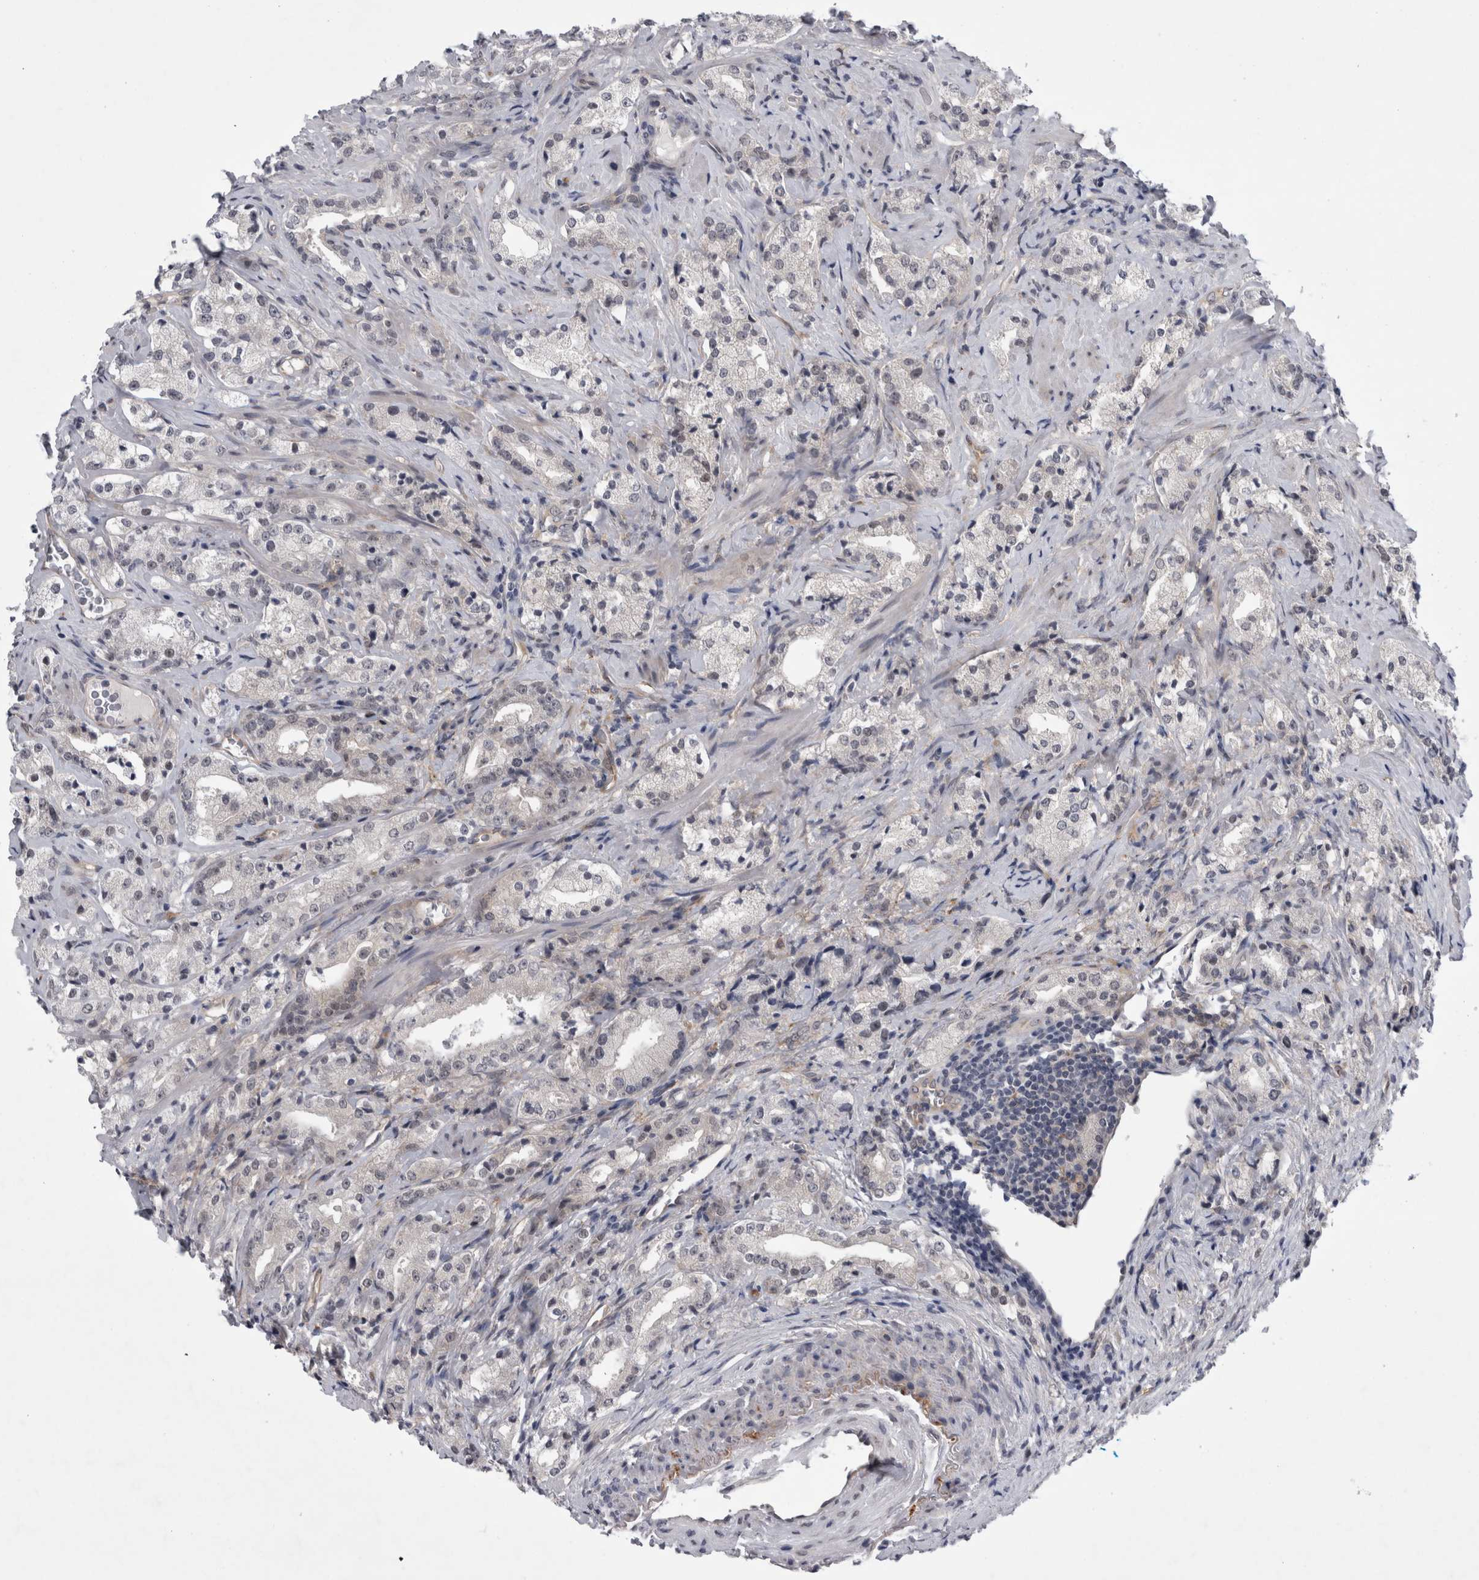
{"staining": {"intensity": "negative", "quantity": "none", "location": "none"}, "tissue": "prostate cancer", "cell_type": "Tumor cells", "image_type": "cancer", "snomed": [{"axis": "morphology", "description": "Adenocarcinoma, High grade"}, {"axis": "topography", "description": "Prostate"}], "caption": "High magnification brightfield microscopy of prostate cancer stained with DAB (brown) and counterstained with hematoxylin (blue): tumor cells show no significant positivity.", "gene": "PARP11", "patient": {"sex": "male", "age": 63}}